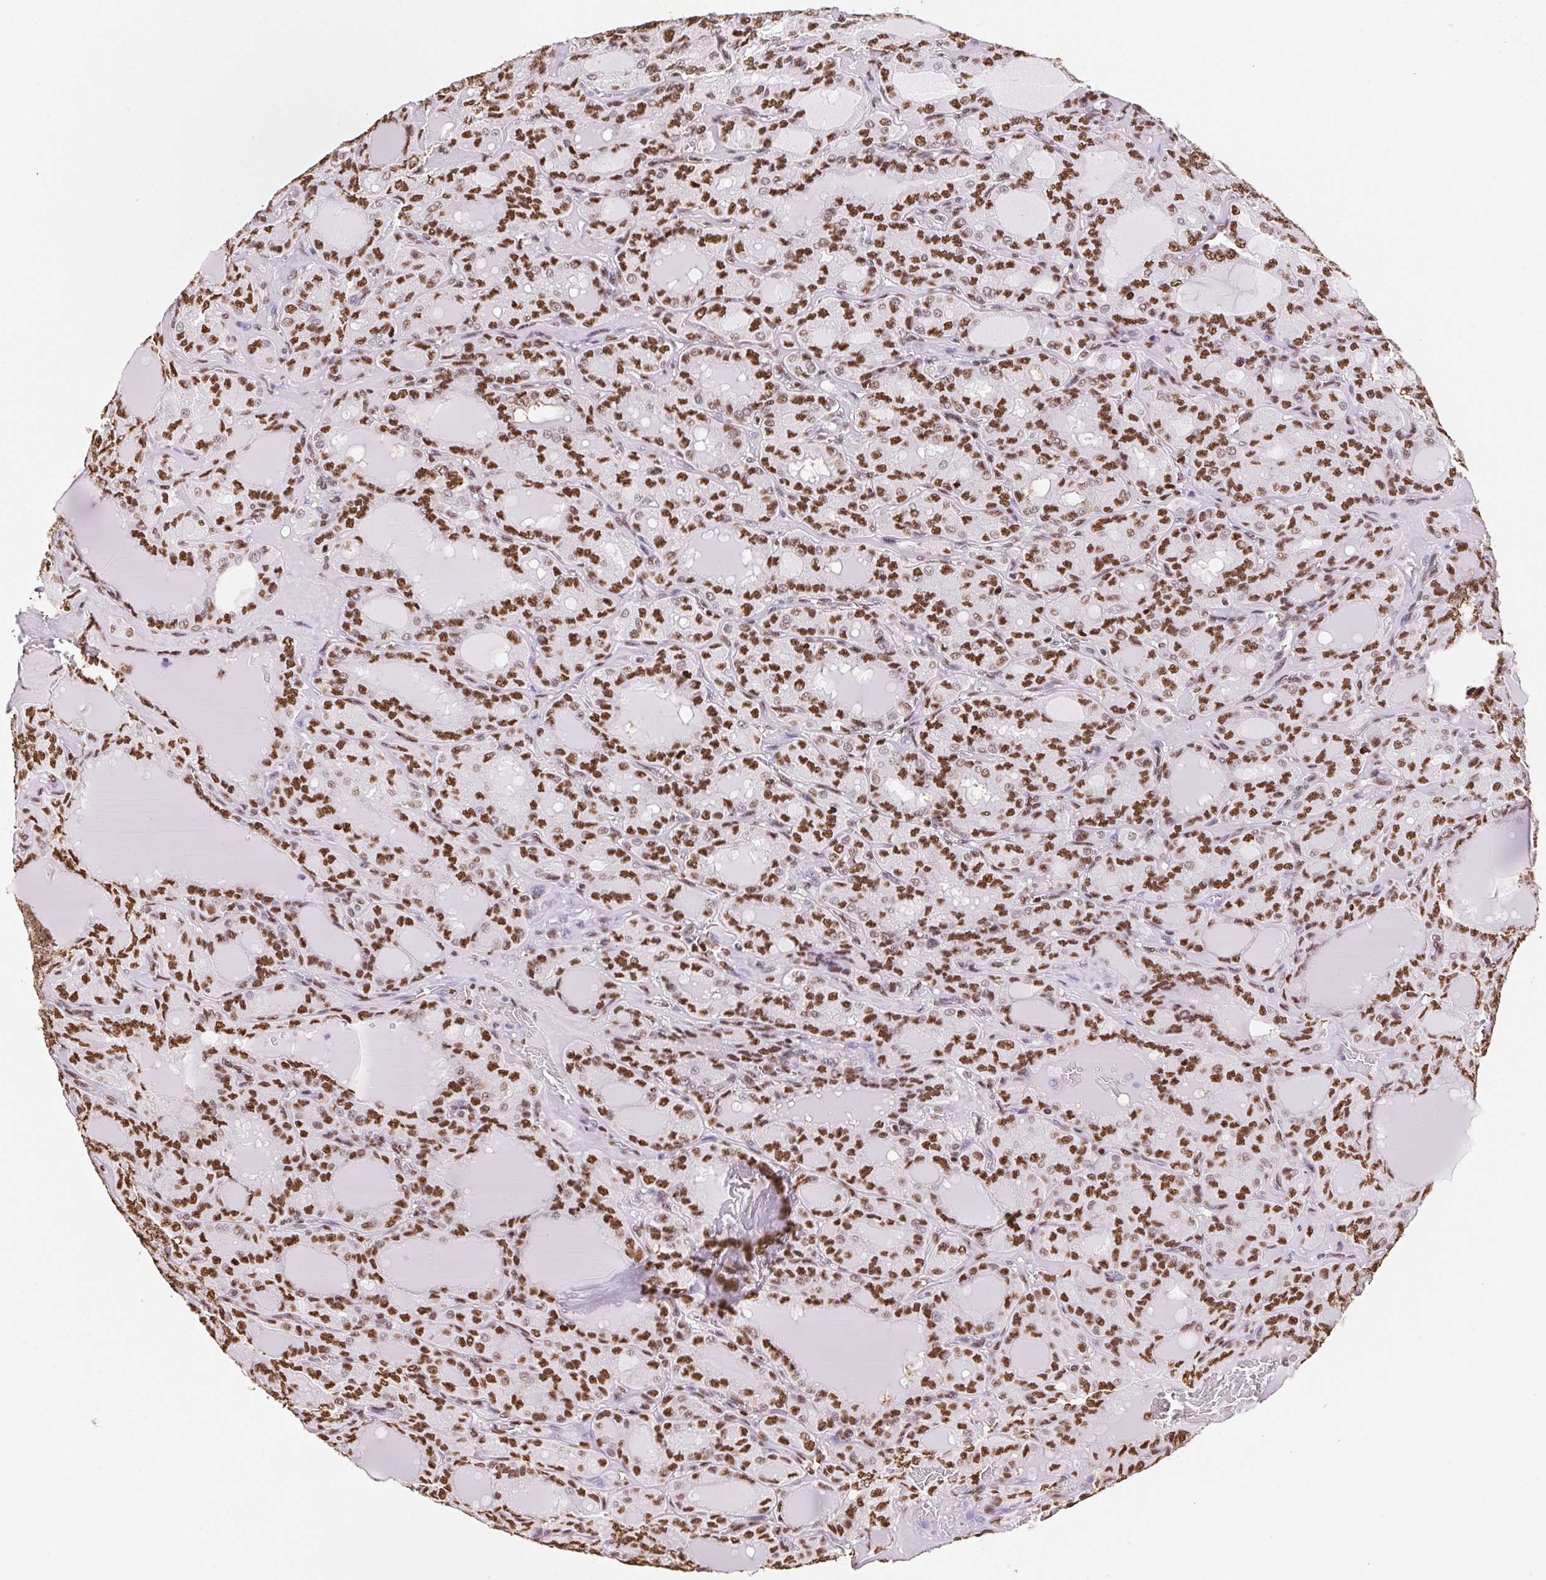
{"staining": {"intensity": "strong", "quantity": ">75%", "location": "nuclear"}, "tissue": "thyroid cancer", "cell_type": "Tumor cells", "image_type": "cancer", "snomed": [{"axis": "morphology", "description": "Papillary adenocarcinoma, NOS"}, {"axis": "topography", "description": "Thyroid gland"}], "caption": "Strong nuclear protein expression is identified in about >75% of tumor cells in thyroid cancer.", "gene": "SET", "patient": {"sex": "male", "age": 87}}